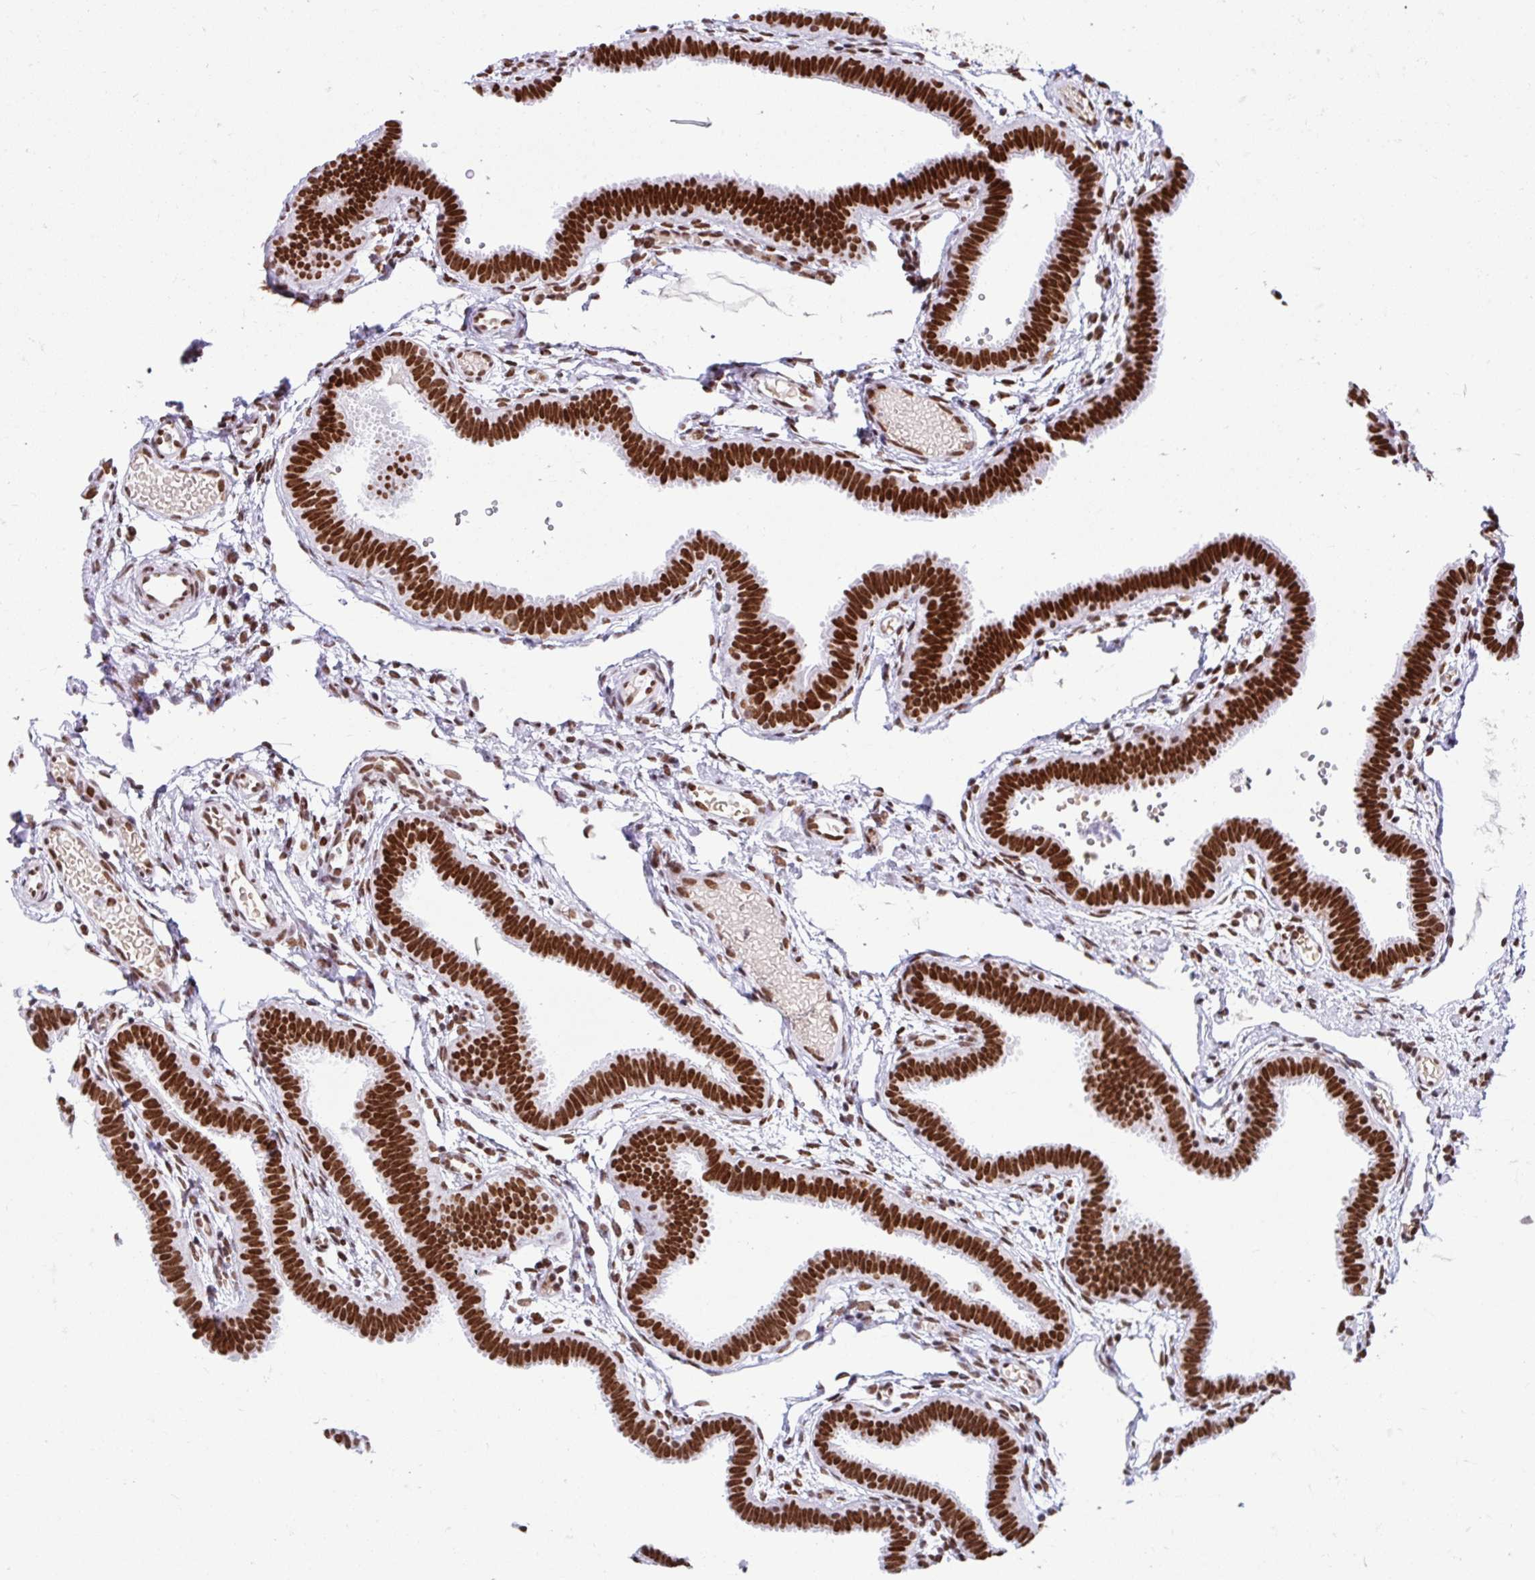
{"staining": {"intensity": "strong", "quantity": ">75%", "location": "nuclear"}, "tissue": "fallopian tube", "cell_type": "Glandular cells", "image_type": "normal", "snomed": [{"axis": "morphology", "description": "Normal tissue, NOS"}, {"axis": "topography", "description": "Fallopian tube"}], "caption": "The histopathology image displays immunohistochemical staining of normal fallopian tube. There is strong nuclear staining is present in about >75% of glandular cells.", "gene": "KHDRBS1", "patient": {"sex": "female", "age": 37}}